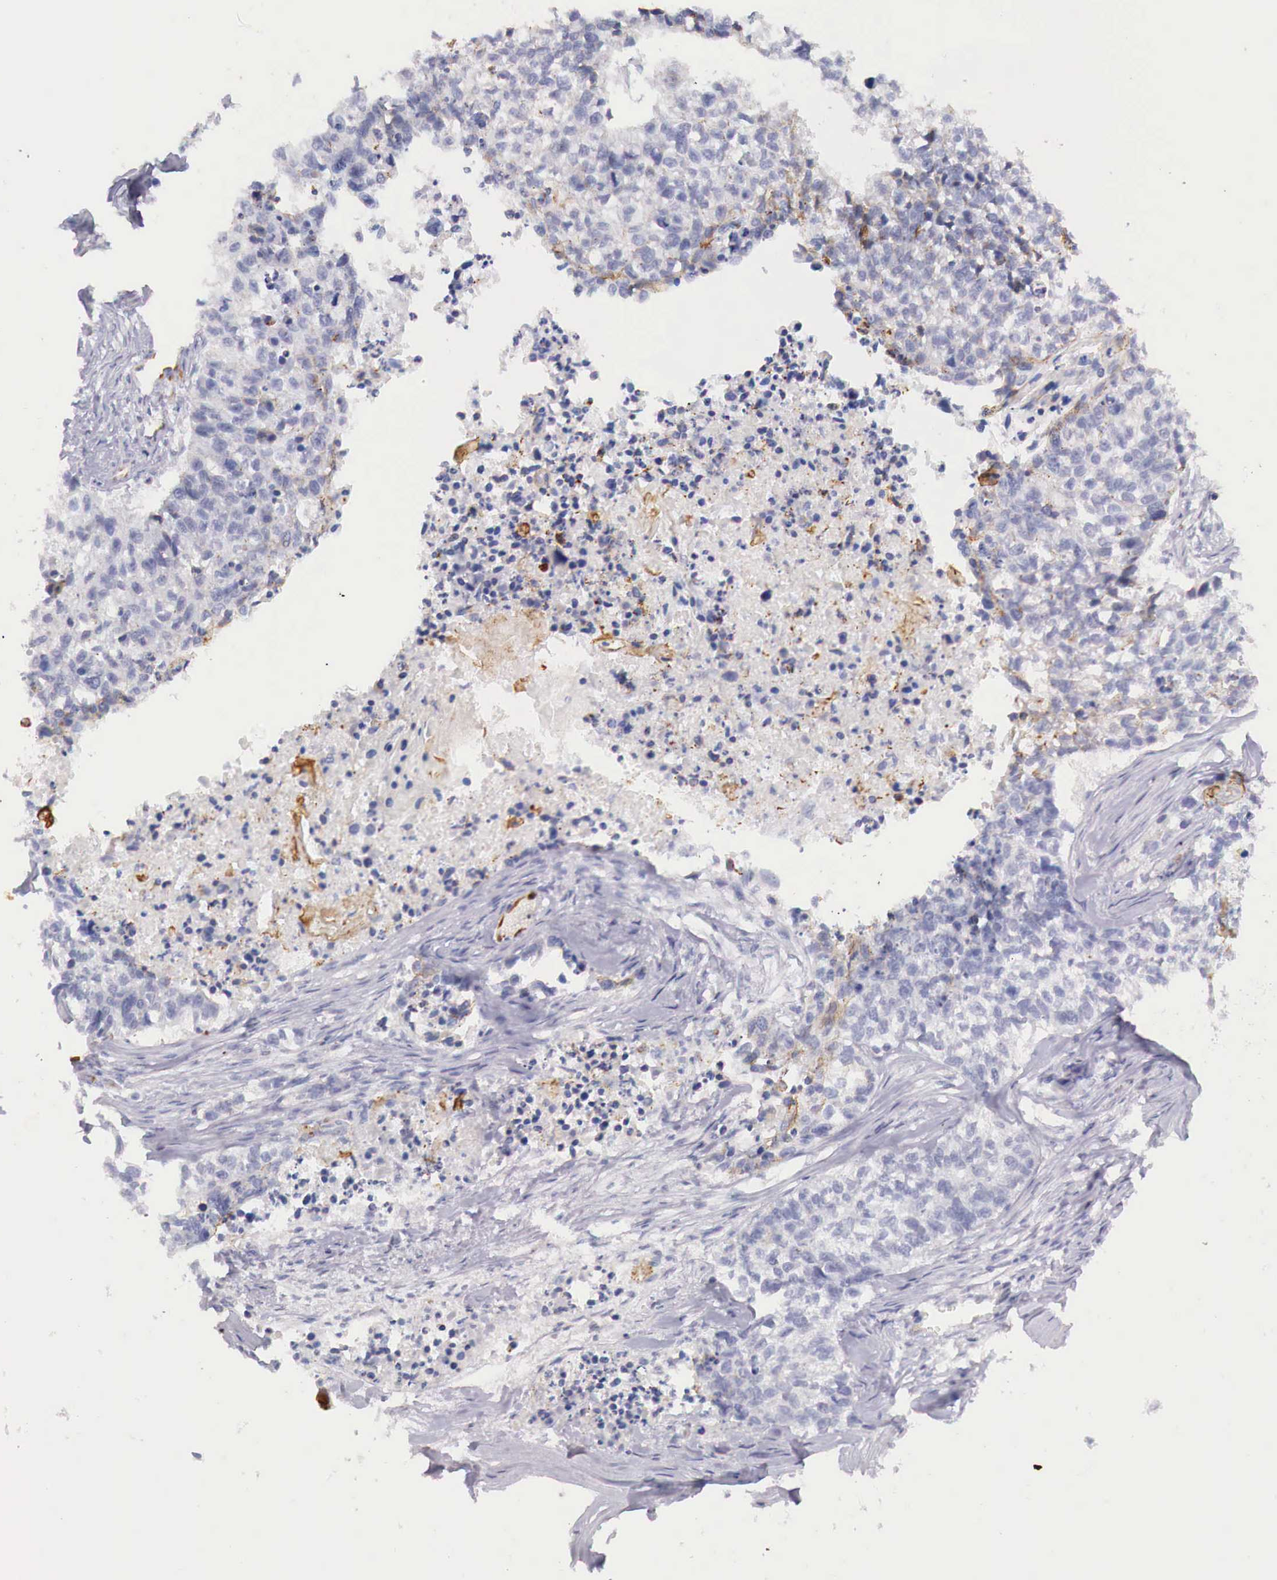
{"staining": {"intensity": "negative", "quantity": "none", "location": "none"}, "tissue": "lung cancer", "cell_type": "Tumor cells", "image_type": "cancer", "snomed": [{"axis": "morphology", "description": "Squamous cell carcinoma, NOS"}, {"axis": "topography", "description": "Lymph node"}, {"axis": "topography", "description": "Lung"}], "caption": "There is no significant positivity in tumor cells of lung cancer. (DAB immunohistochemistry, high magnification).", "gene": "ITIH6", "patient": {"sex": "male", "age": 74}}